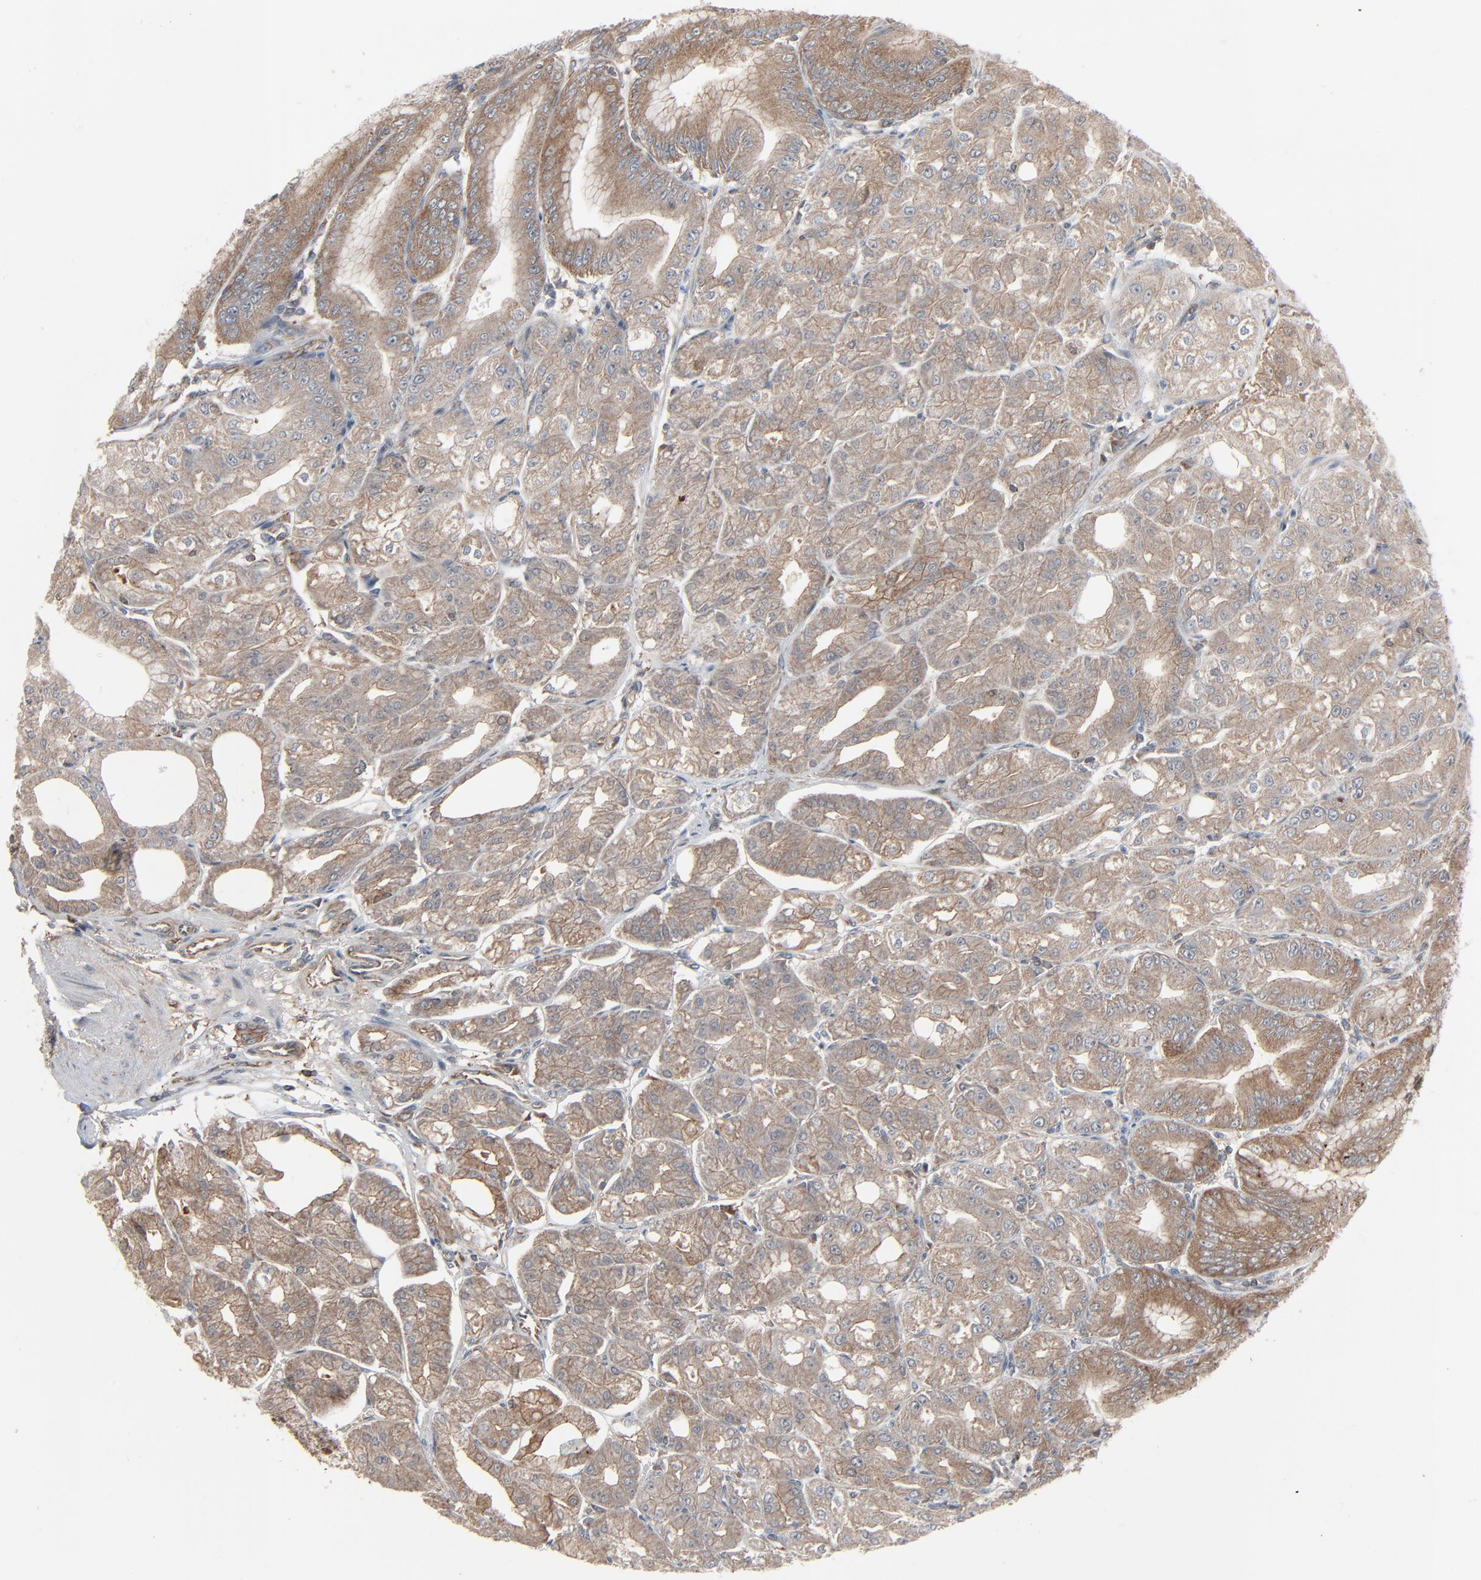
{"staining": {"intensity": "moderate", "quantity": ">75%", "location": "cytoplasmic/membranous"}, "tissue": "stomach", "cell_type": "Glandular cells", "image_type": "normal", "snomed": [{"axis": "morphology", "description": "Normal tissue, NOS"}, {"axis": "topography", "description": "Stomach, lower"}], "caption": "DAB immunohistochemical staining of benign stomach reveals moderate cytoplasmic/membranous protein staining in about >75% of glandular cells.", "gene": "OPTN", "patient": {"sex": "male", "age": 71}}